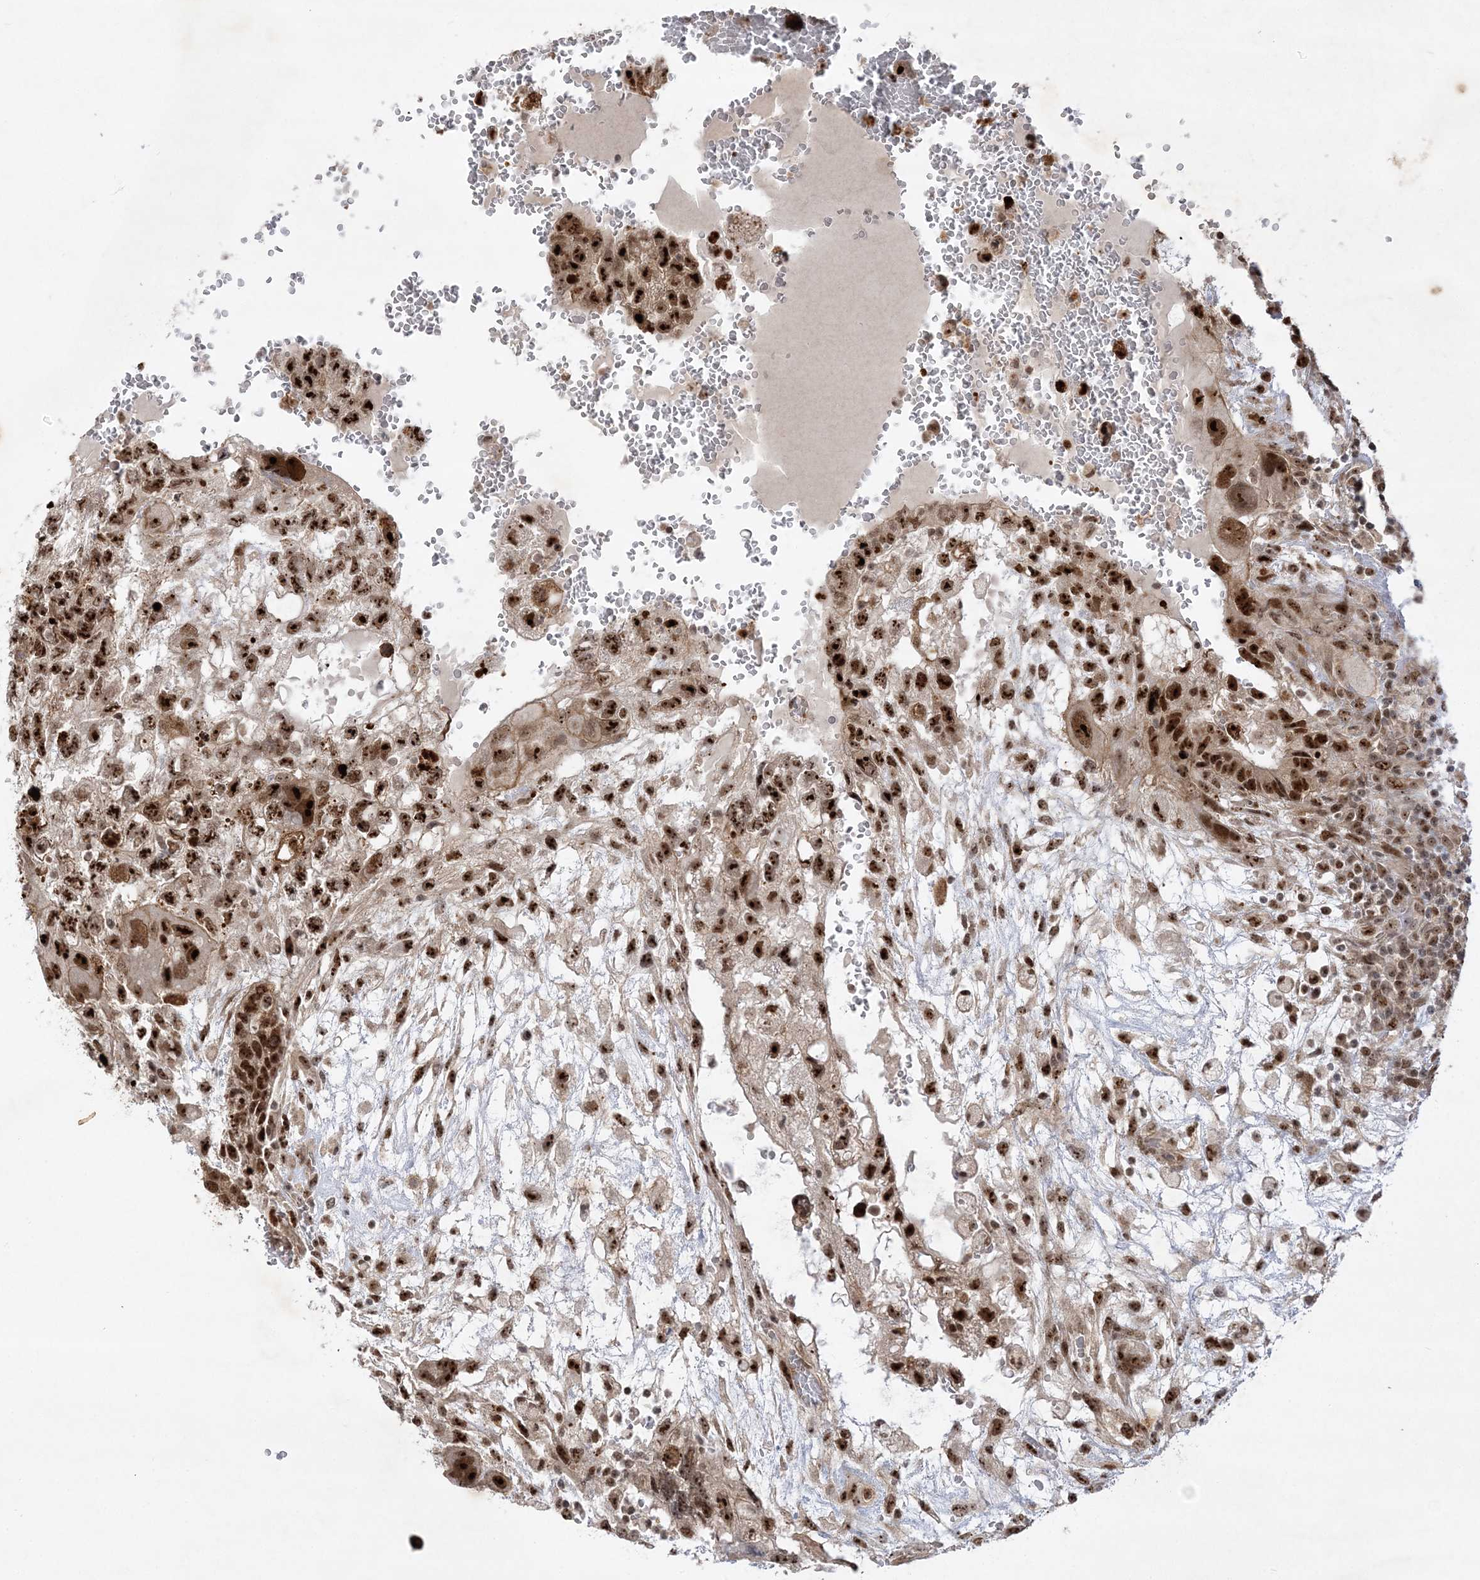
{"staining": {"intensity": "strong", "quantity": ">75%", "location": "nuclear"}, "tissue": "testis cancer", "cell_type": "Tumor cells", "image_type": "cancer", "snomed": [{"axis": "morphology", "description": "Carcinoma, Embryonal, NOS"}, {"axis": "topography", "description": "Testis"}], "caption": "A histopathology image of embryonal carcinoma (testis) stained for a protein demonstrates strong nuclear brown staining in tumor cells. The staining was performed using DAB, with brown indicating positive protein expression. Nuclei are stained blue with hematoxylin.", "gene": "NPM3", "patient": {"sex": "male", "age": 36}}